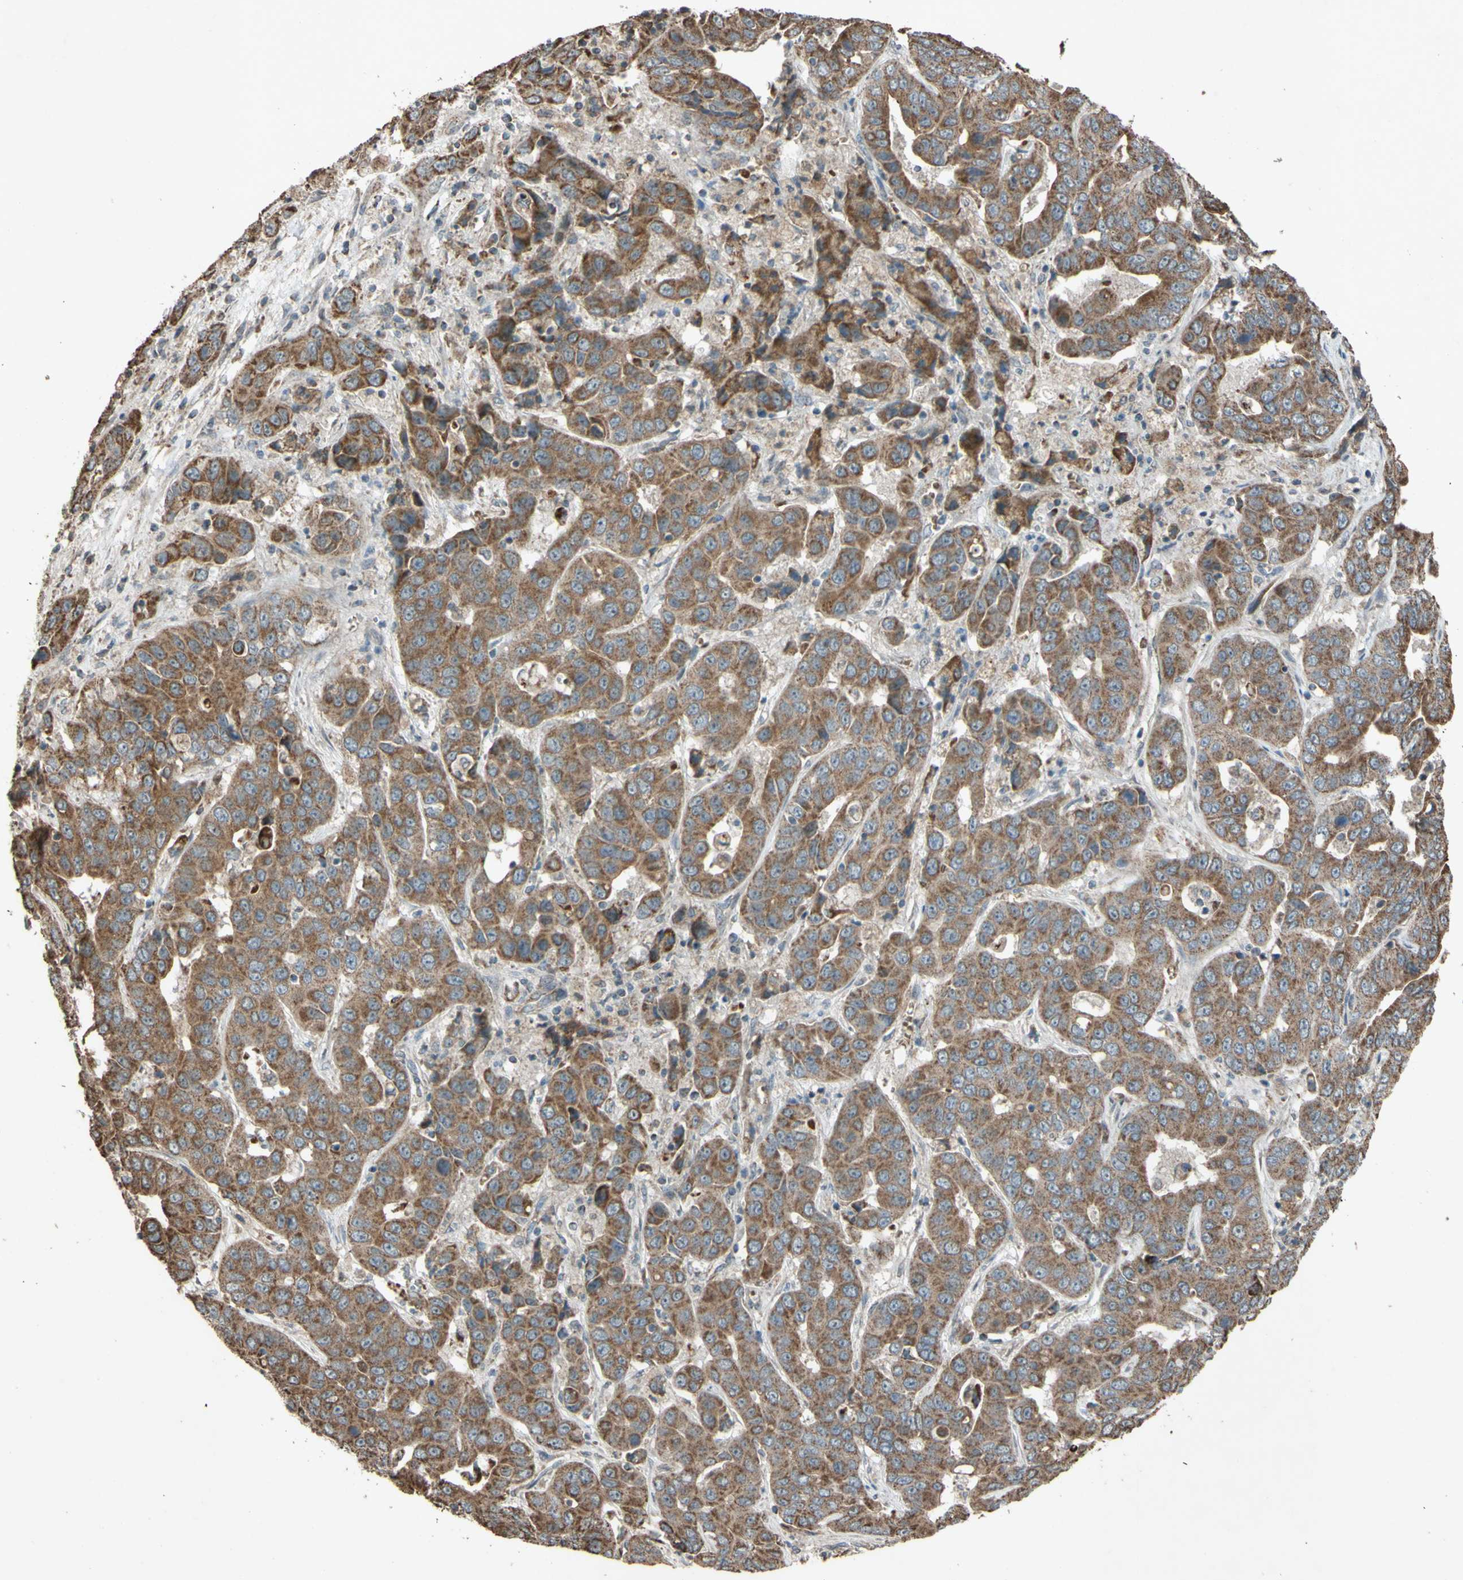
{"staining": {"intensity": "moderate", "quantity": ">75%", "location": "cytoplasmic/membranous"}, "tissue": "liver cancer", "cell_type": "Tumor cells", "image_type": "cancer", "snomed": [{"axis": "morphology", "description": "Cholangiocarcinoma"}, {"axis": "topography", "description": "Liver"}], "caption": "Tumor cells show moderate cytoplasmic/membranous positivity in approximately >75% of cells in liver cholangiocarcinoma. (DAB (3,3'-diaminobenzidine) IHC with brightfield microscopy, high magnification).", "gene": "ACOT8", "patient": {"sex": "female", "age": 52}}